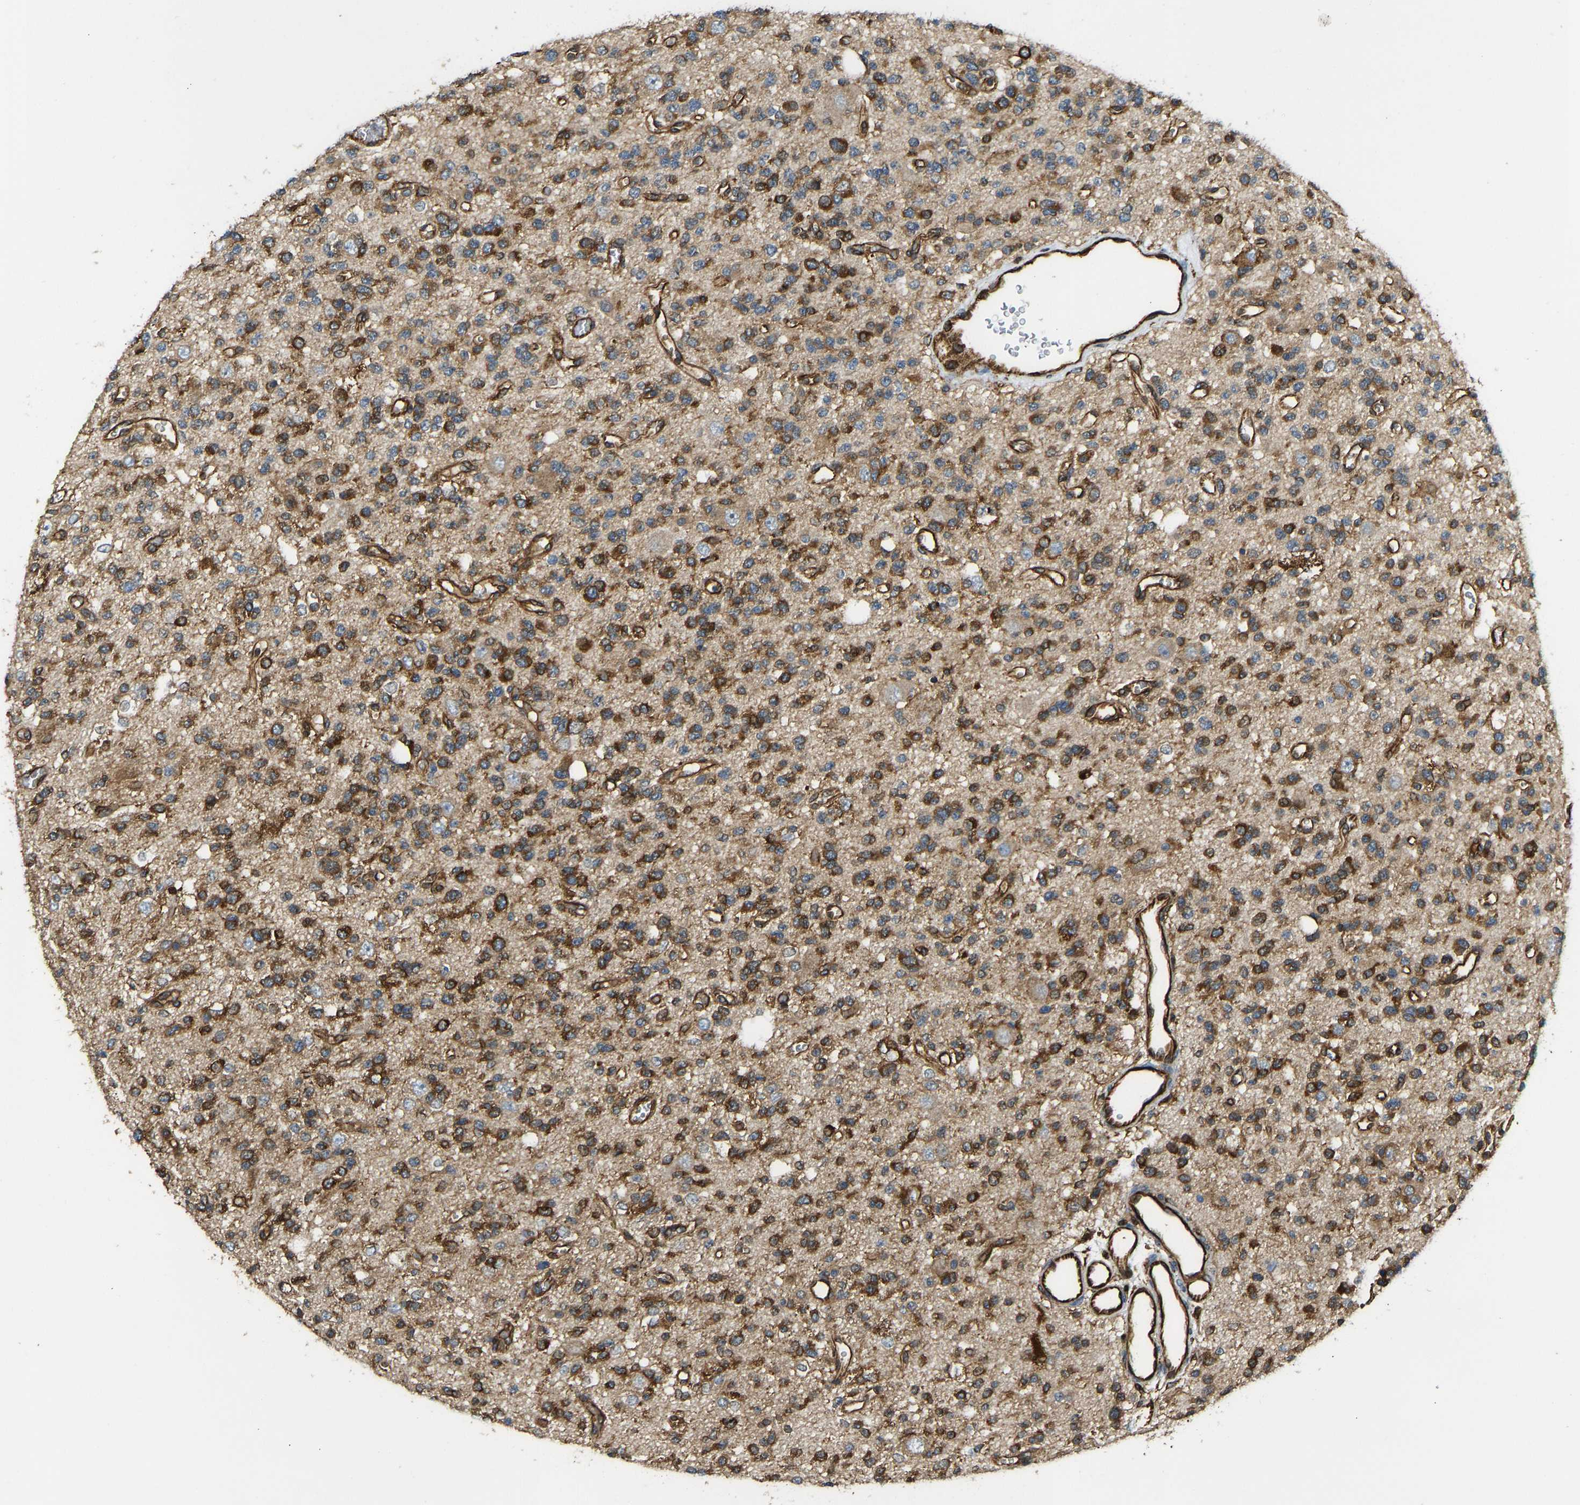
{"staining": {"intensity": "moderate", "quantity": ">75%", "location": "cytoplasmic/membranous"}, "tissue": "glioma", "cell_type": "Tumor cells", "image_type": "cancer", "snomed": [{"axis": "morphology", "description": "Glioma, malignant, Low grade"}, {"axis": "topography", "description": "Brain"}], "caption": "Immunohistochemistry (IHC) (DAB) staining of malignant glioma (low-grade) shows moderate cytoplasmic/membranous protein expression in about >75% of tumor cells.", "gene": "BEX3", "patient": {"sex": "male", "age": 38}}